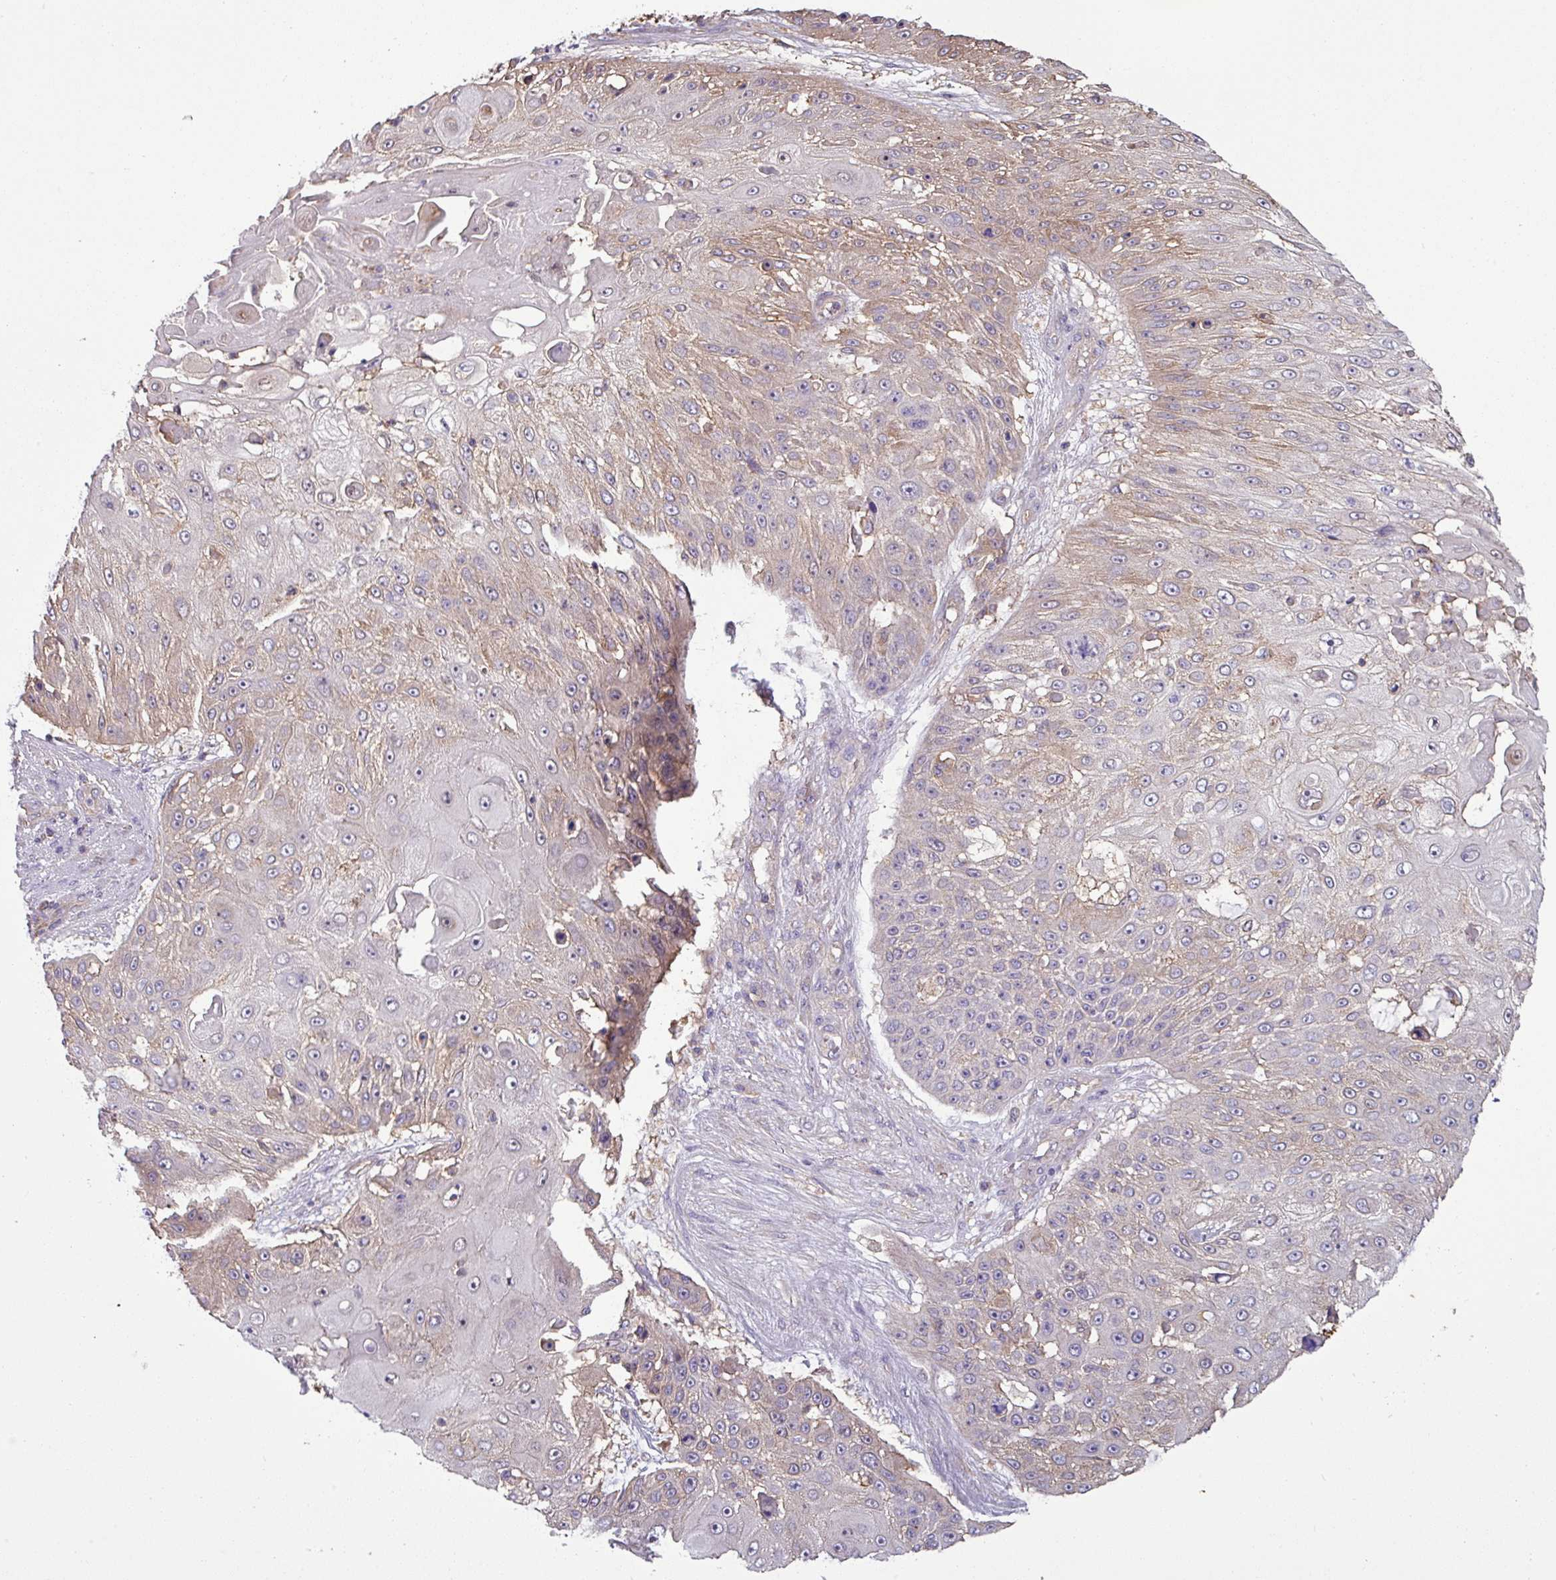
{"staining": {"intensity": "weak", "quantity": "25%-75%", "location": "cytoplasmic/membranous"}, "tissue": "skin cancer", "cell_type": "Tumor cells", "image_type": "cancer", "snomed": [{"axis": "morphology", "description": "Squamous cell carcinoma, NOS"}, {"axis": "topography", "description": "Skin"}], "caption": "Skin cancer stained with DAB (3,3'-diaminobenzidine) immunohistochemistry (IHC) shows low levels of weak cytoplasmic/membranous expression in approximately 25%-75% of tumor cells. (Brightfield microscopy of DAB IHC at high magnification).", "gene": "SLC23A2", "patient": {"sex": "female", "age": 86}}